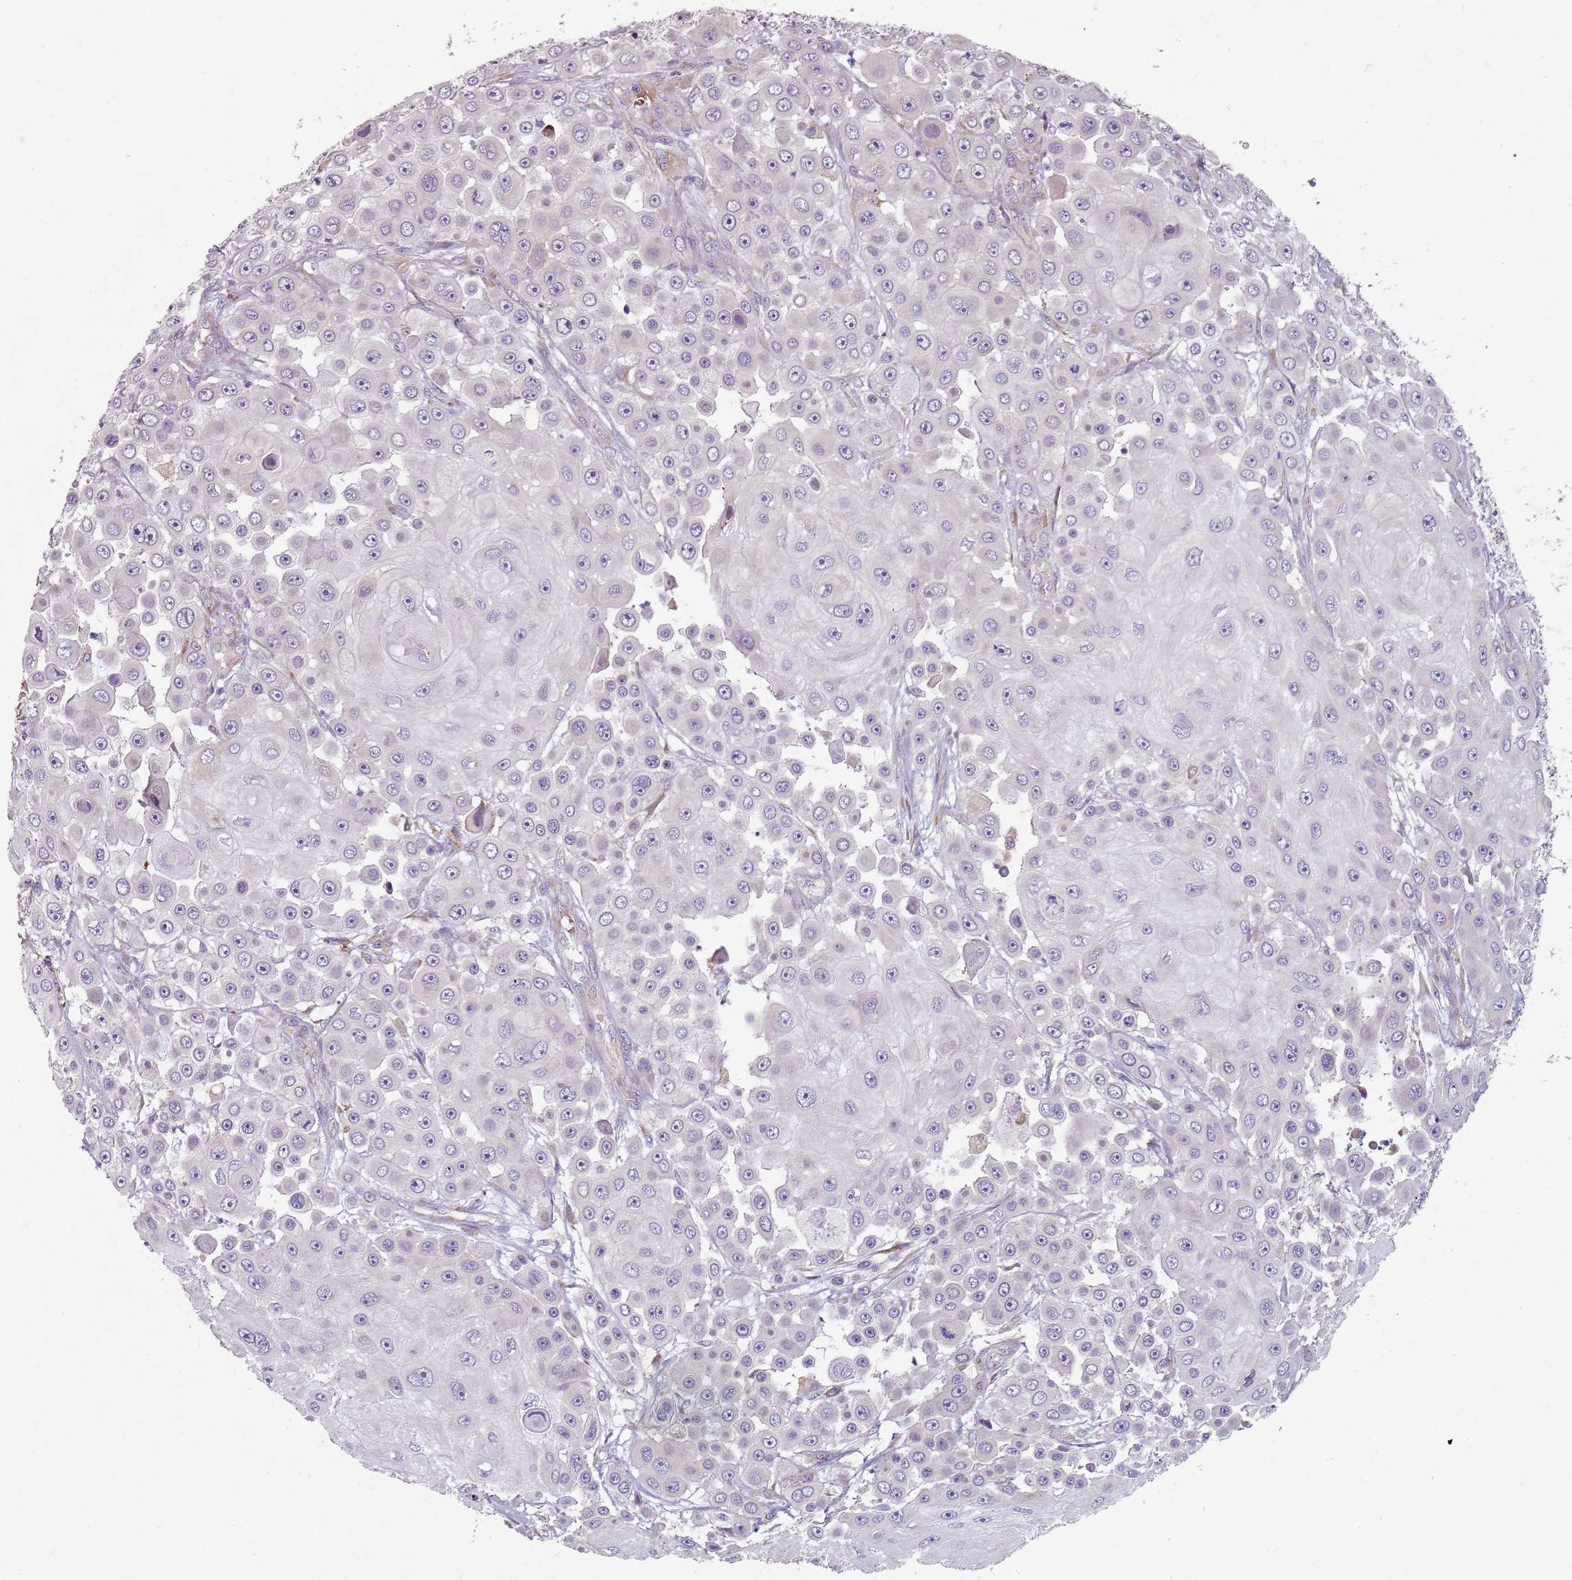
{"staining": {"intensity": "negative", "quantity": "none", "location": "none"}, "tissue": "skin cancer", "cell_type": "Tumor cells", "image_type": "cancer", "snomed": [{"axis": "morphology", "description": "Squamous cell carcinoma, NOS"}, {"axis": "topography", "description": "Skin"}], "caption": "This is an immunohistochemistry (IHC) micrograph of skin cancer (squamous cell carcinoma). There is no staining in tumor cells.", "gene": "SPATA2", "patient": {"sex": "male", "age": 67}}